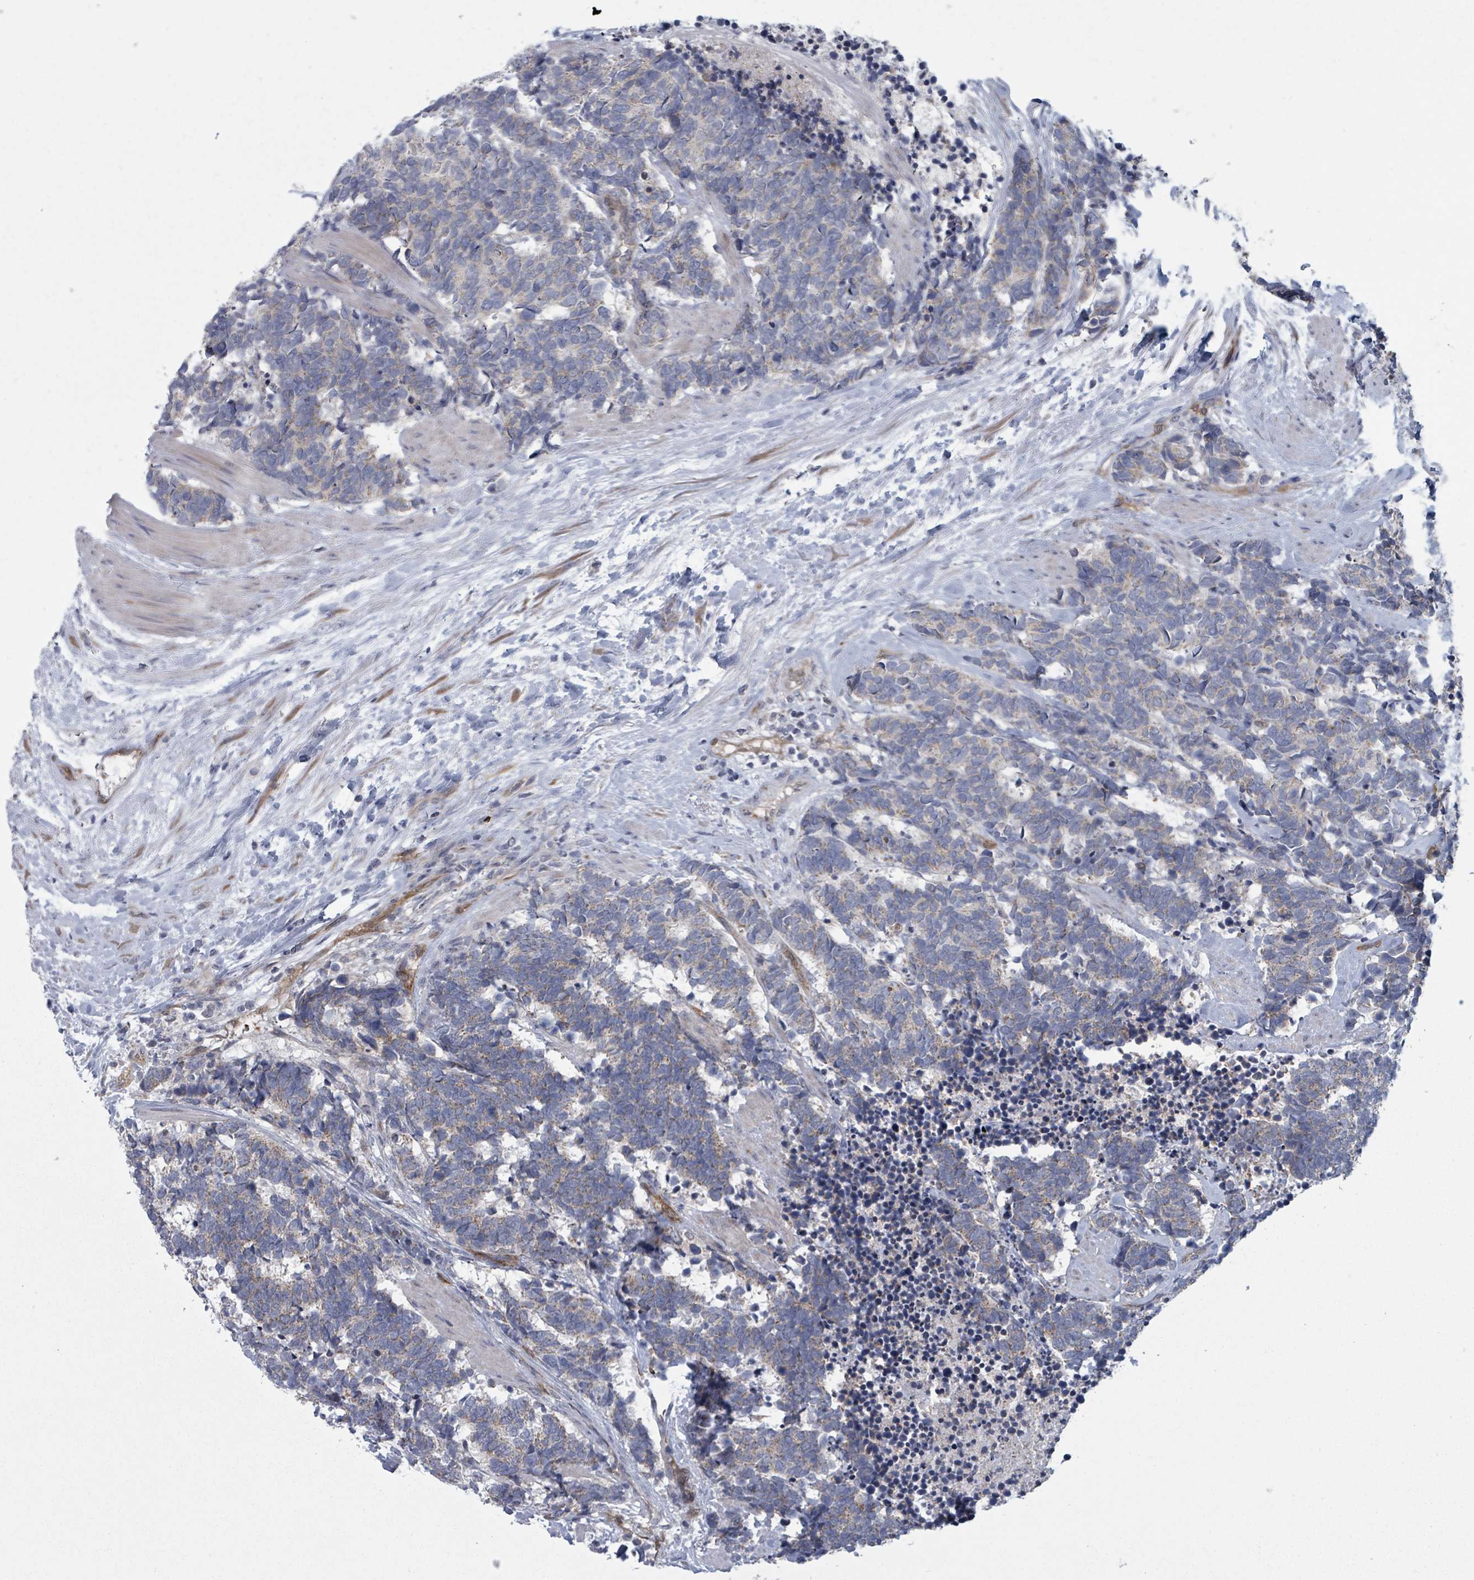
{"staining": {"intensity": "weak", "quantity": "<25%", "location": "cytoplasmic/membranous"}, "tissue": "carcinoid", "cell_type": "Tumor cells", "image_type": "cancer", "snomed": [{"axis": "morphology", "description": "Carcinoma, NOS"}, {"axis": "morphology", "description": "Carcinoid, malignant, NOS"}, {"axis": "topography", "description": "Prostate"}], "caption": "Micrograph shows no protein expression in tumor cells of malignant carcinoid tissue.", "gene": "FKBP1A", "patient": {"sex": "male", "age": 57}}